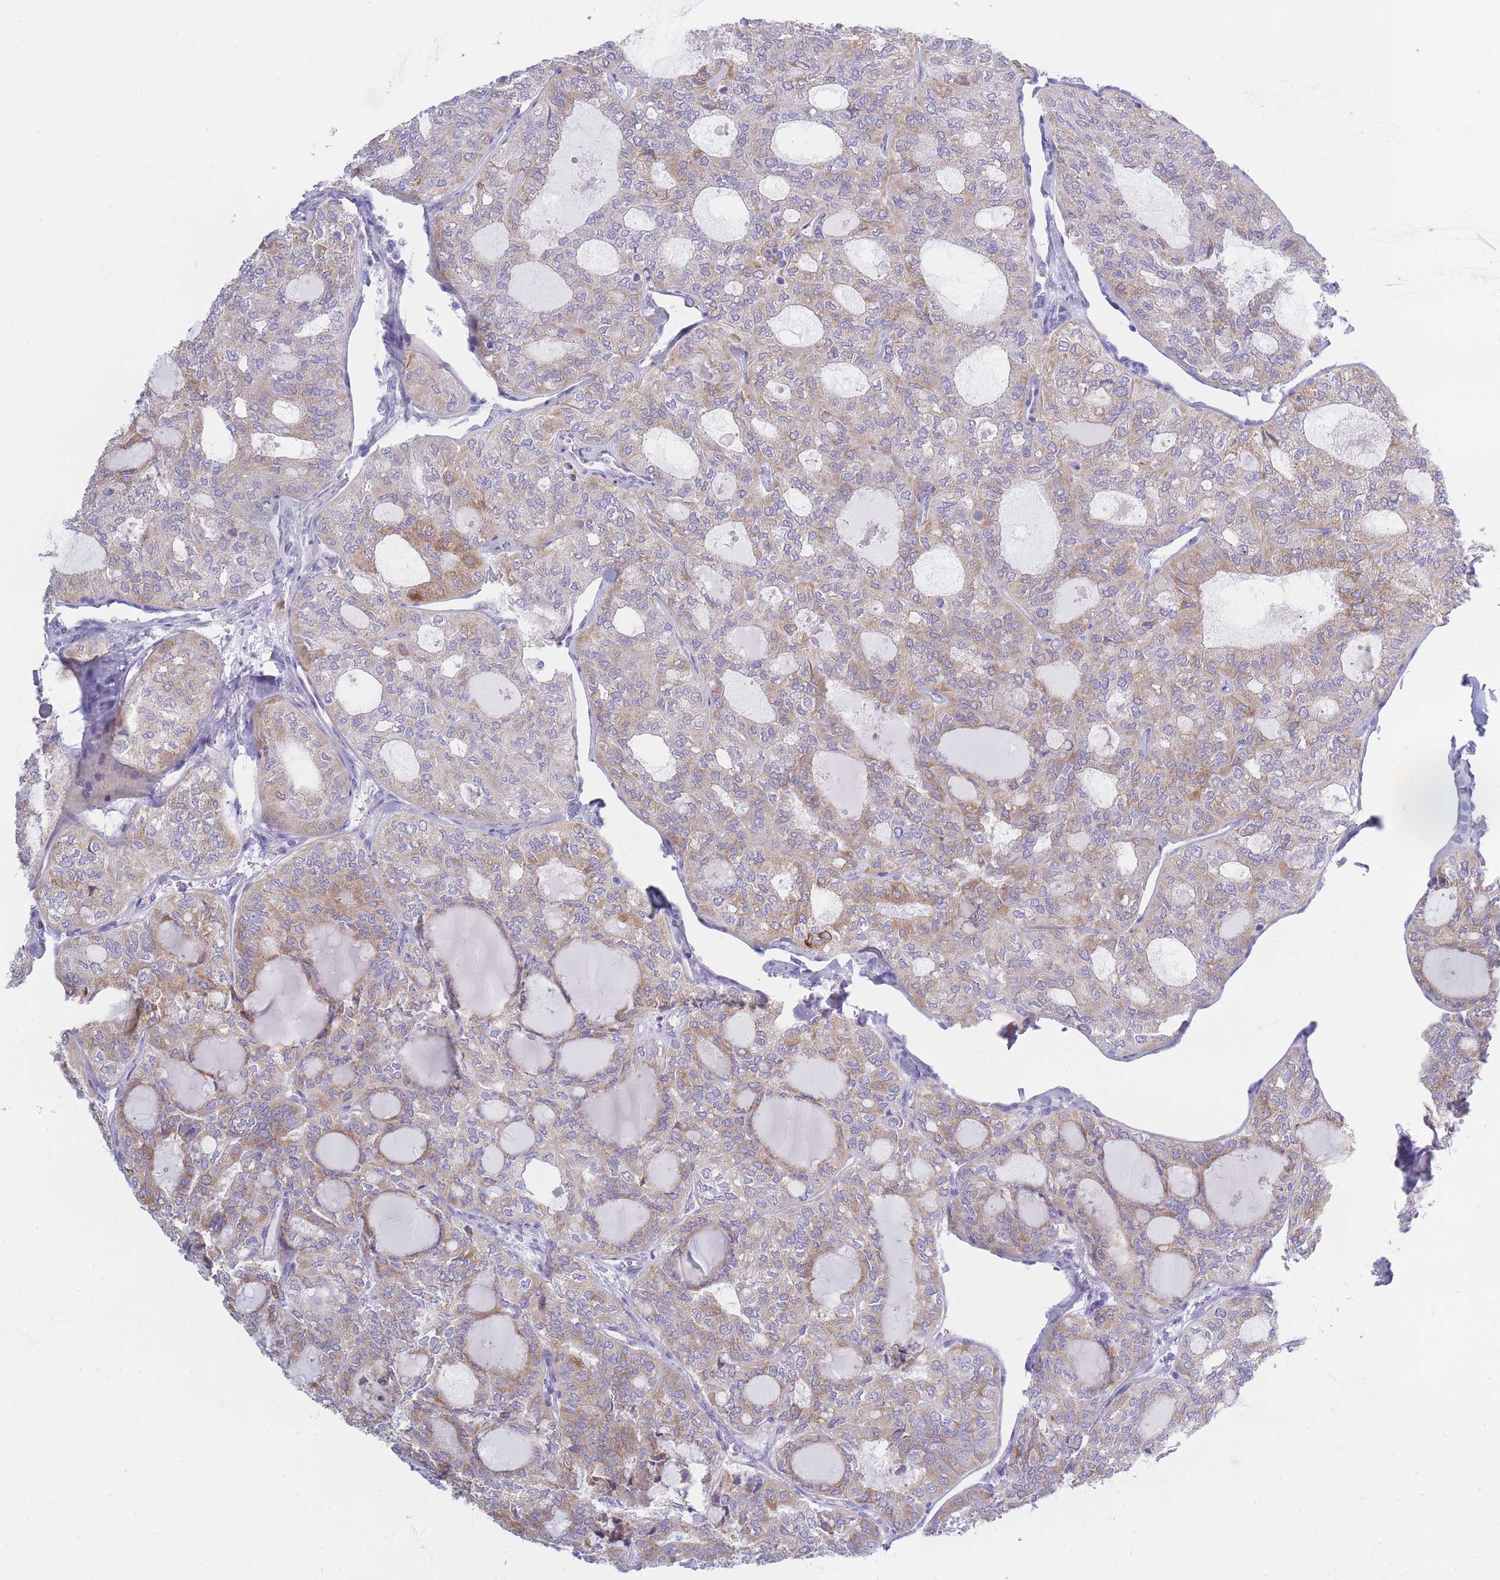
{"staining": {"intensity": "weak", "quantity": "25%-75%", "location": "cytoplasmic/membranous"}, "tissue": "thyroid cancer", "cell_type": "Tumor cells", "image_type": "cancer", "snomed": [{"axis": "morphology", "description": "Follicular adenoma carcinoma, NOS"}, {"axis": "topography", "description": "Thyroid gland"}], "caption": "Immunohistochemistry photomicrograph of neoplastic tissue: human thyroid follicular adenoma carcinoma stained using IHC displays low levels of weak protein expression localized specifically in the cytoplasmic/membranous of tumor cells, appearing as a cytoplasmic/membranous brown color.", "gene": "XKR8", "patient": {"sex": "male", "age": 75}}